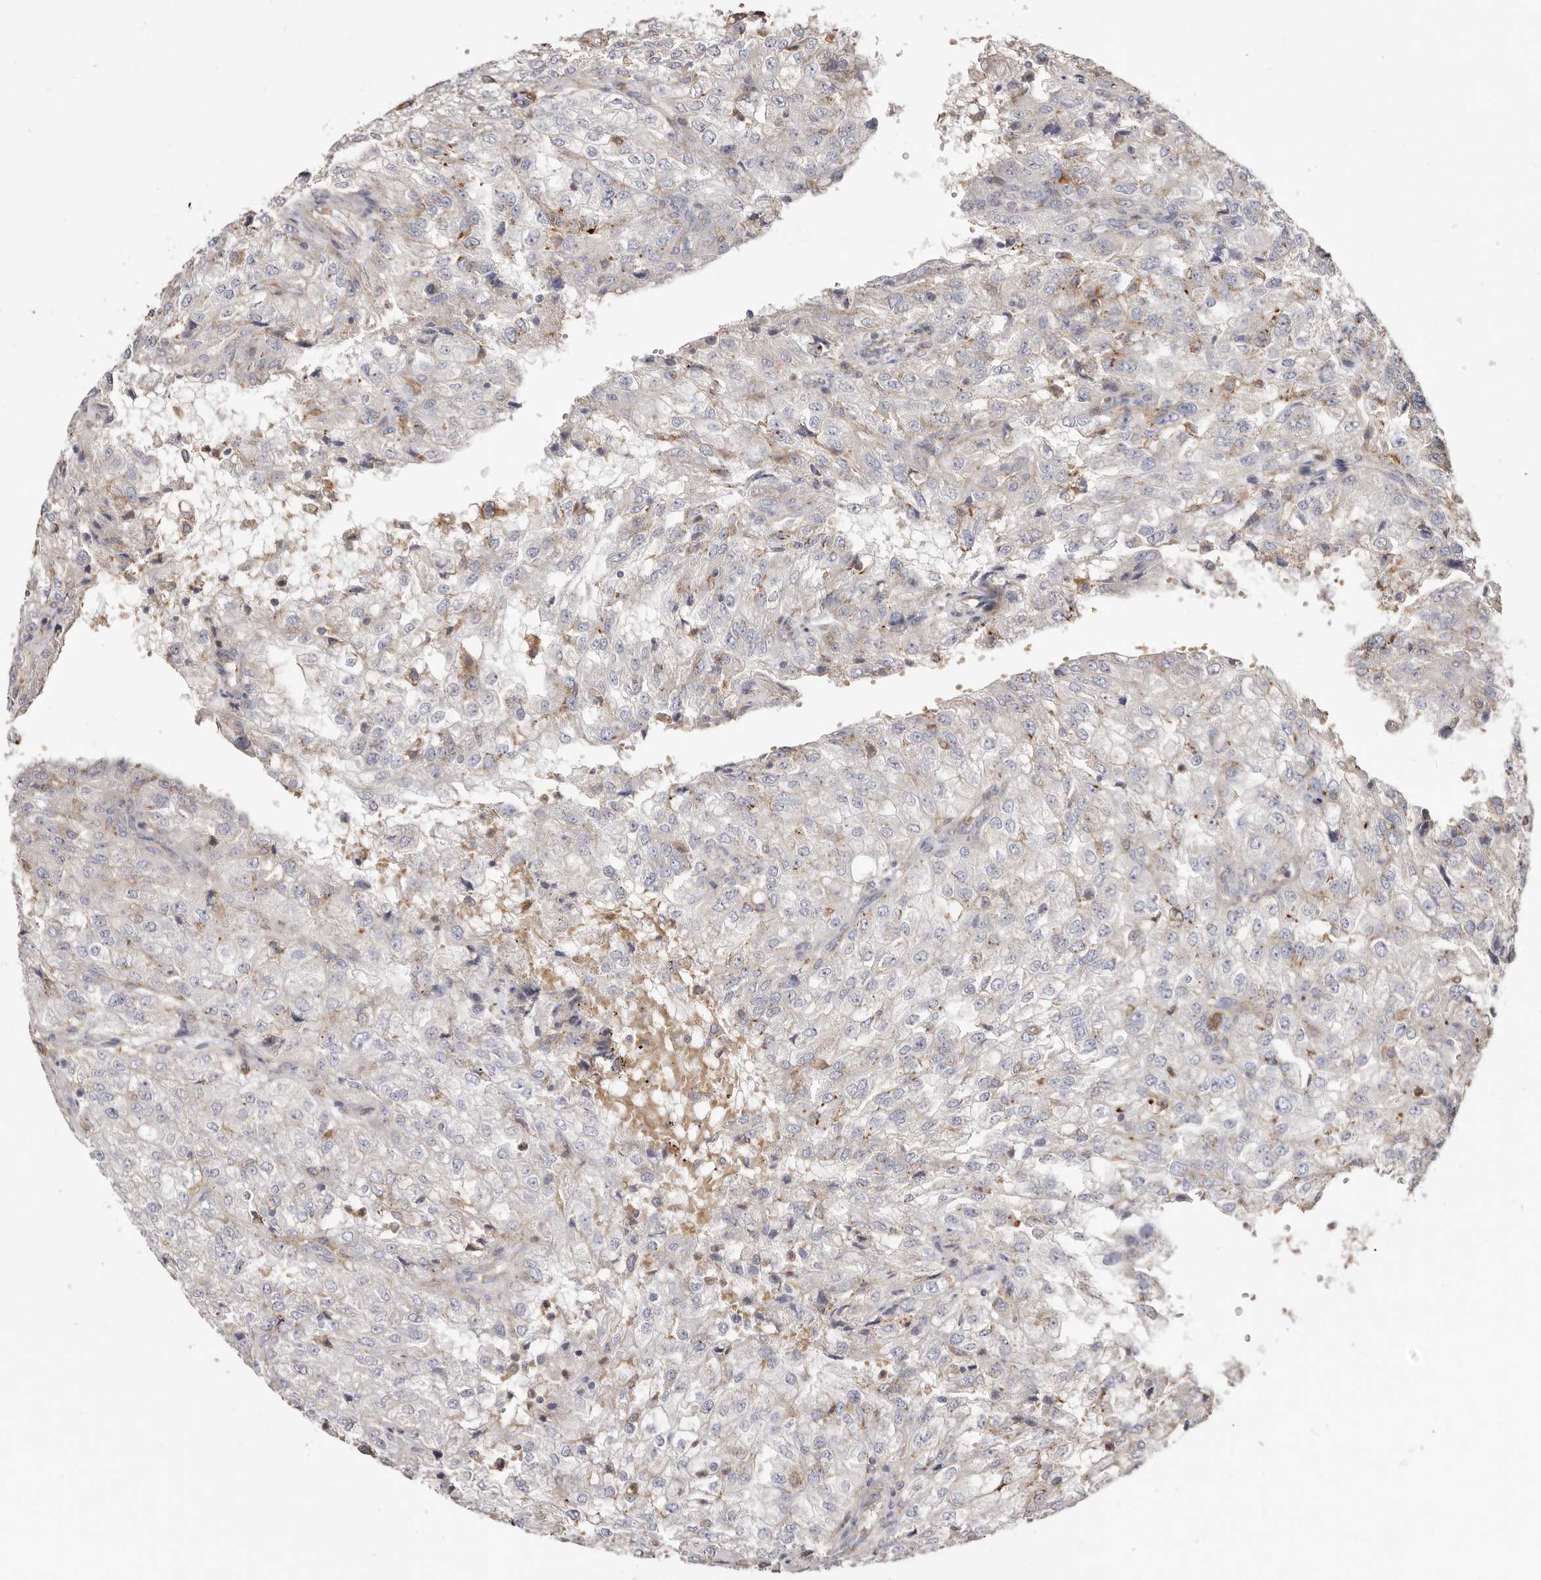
{"staining": {"intensity": "negative", "quantity": "none", "location": "none"}, "tissue": "renal cancer", "cell_type": "Tumor cells", "image_type": "cancer", "snomed": [{"axis": "morphology", "description": "Adenocarcinoma, NOS"}, {"axis": "topography", "description": "Kidney"}], "caption": "IHC photomicrograph of renal cancer stained for a protein (brown), which shows no staining in tumor cells.", "gene": "LRRC25", "patient": {"sex": "female", "age": 54}}